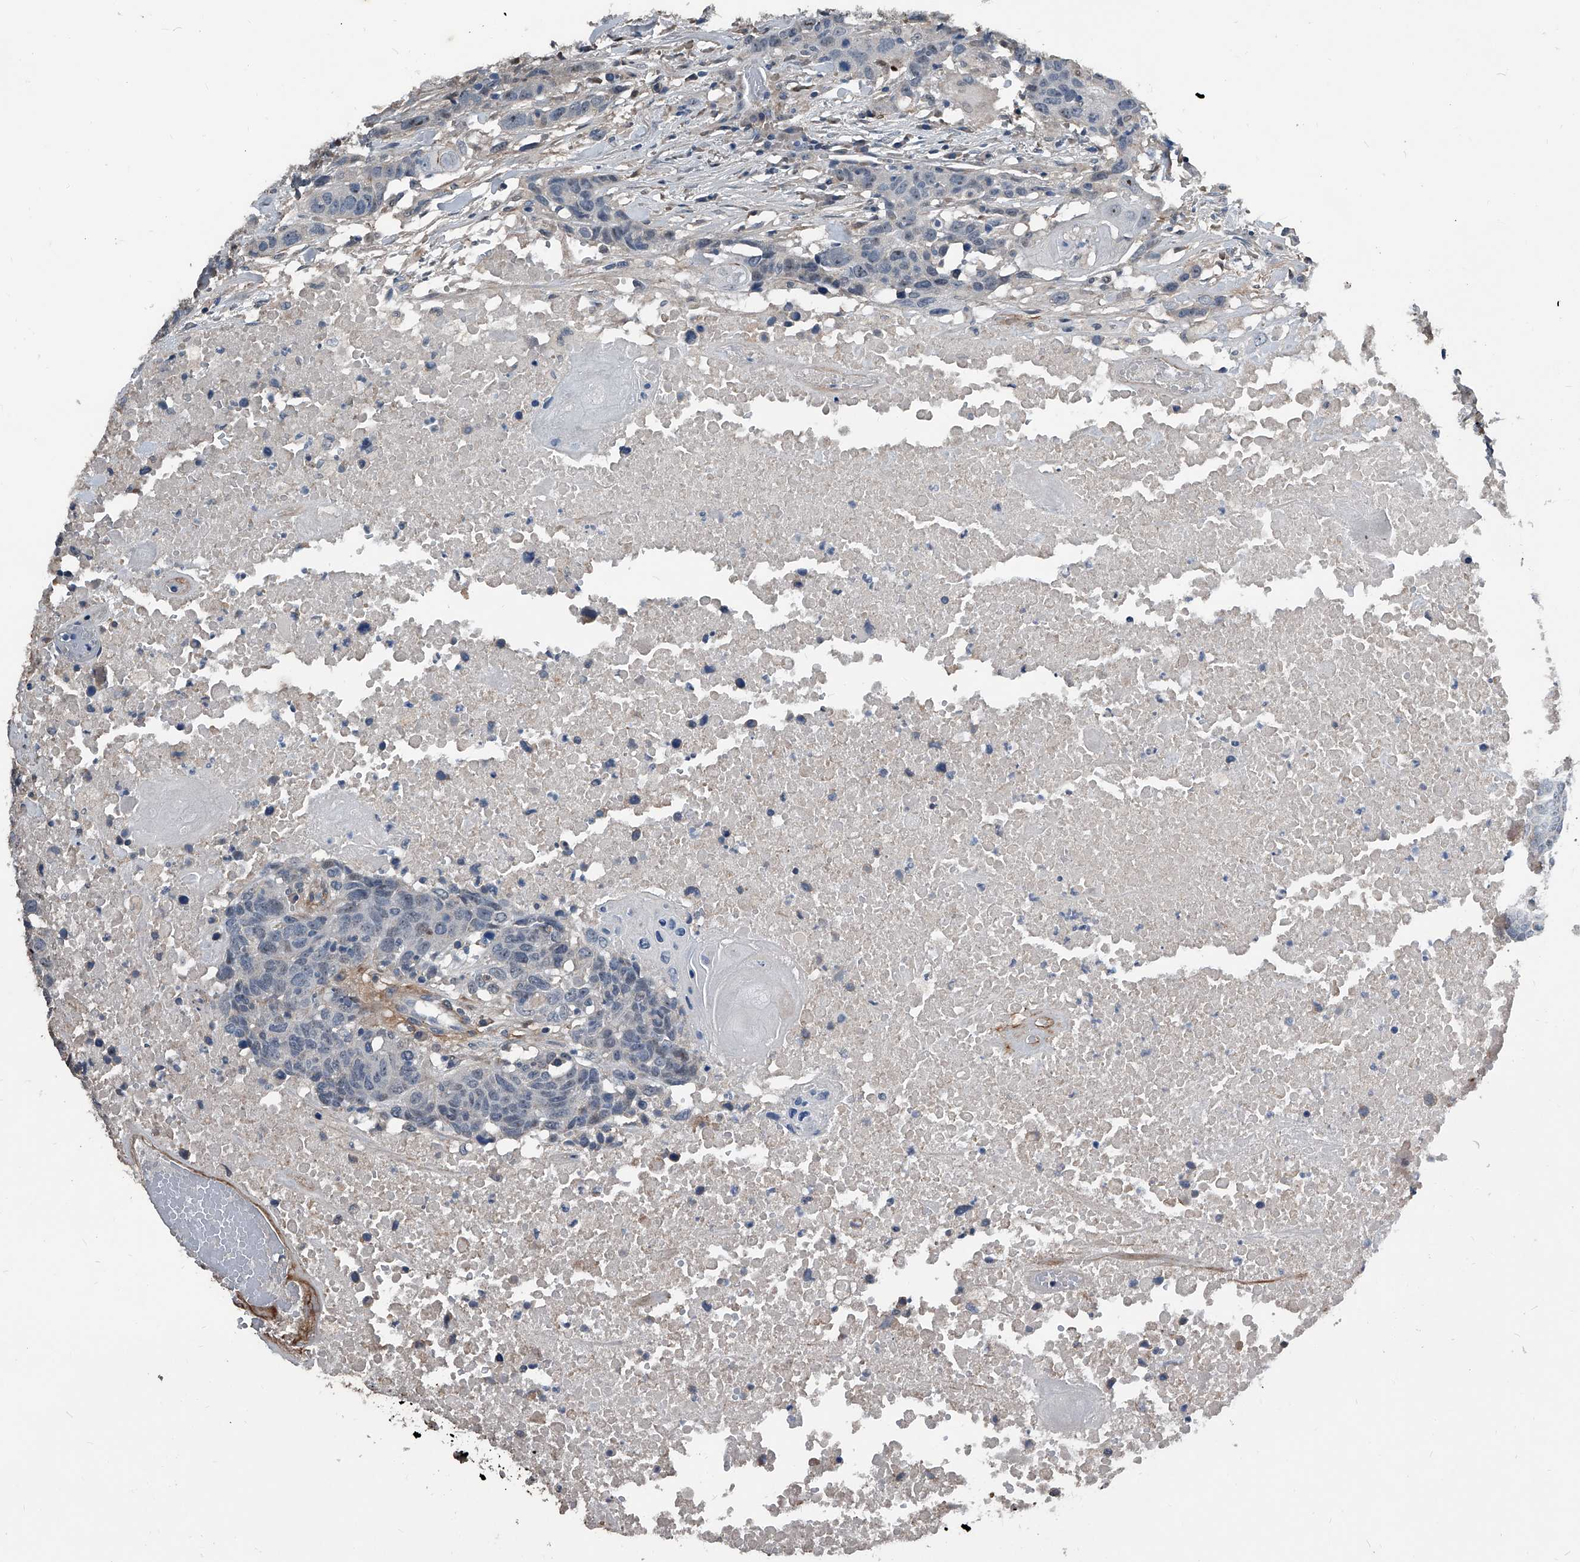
{"staining": {"intensity": "negative", "quantity": "none", "location": "none"}, "tissue": "head and neck cancer", "cell_type": "Tumor cells", "image_type": "cancer", "snomed": [{"axis": "morphology", "description": "Squamous cell carcinoma, NOS"}, {"axis": "topography", "description": "Head-Neck"}], "caption": "Image shows no significant protein positivity in tumor cells of head and neck squamous cell carcinoma.", "gene": "PHACTR1", "patient": {"sex": "male", "age": 66}}